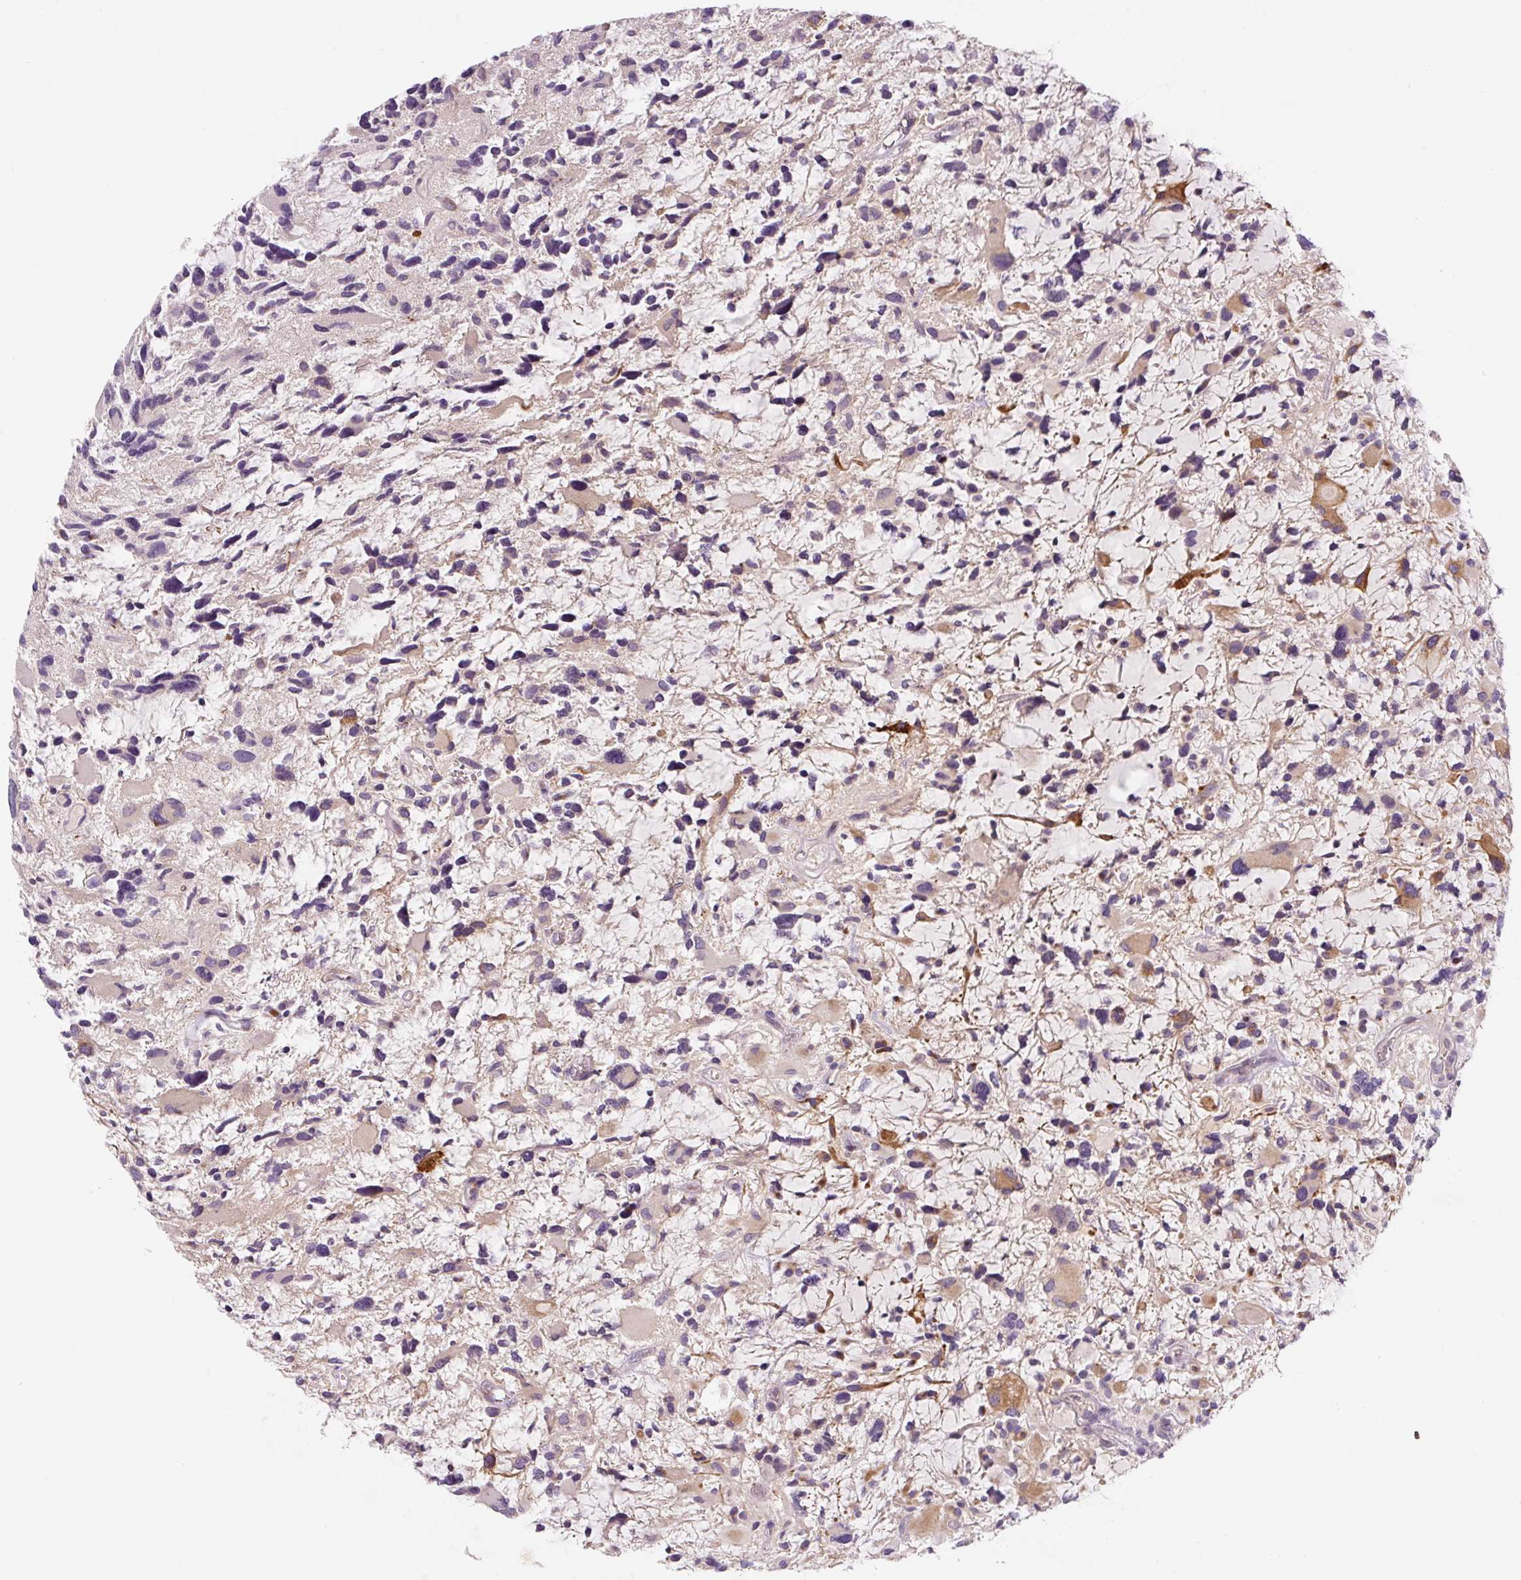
{"staining": {"intensity": "negative", "quantity": "none", "location": "none"}, "tissue": "glioma", "cell_type": "Tumor cells", "image_type": "cancer", "snomed": [{"axis": "morphology", "description": "Glioma, malignant, High grade"}, {"axis": "topography", "description": "Brain"}], "caption": "Tumor cells show no significant protein expression in malignant glioma (high-grade). (DAB (3,3'-diaminobenzidine) immunohistochemistry (IHC) visualized using brightfield microscopy, high magnification).", "gene": "YIF1B", "patient": {"sex": "female", "age": 11}}